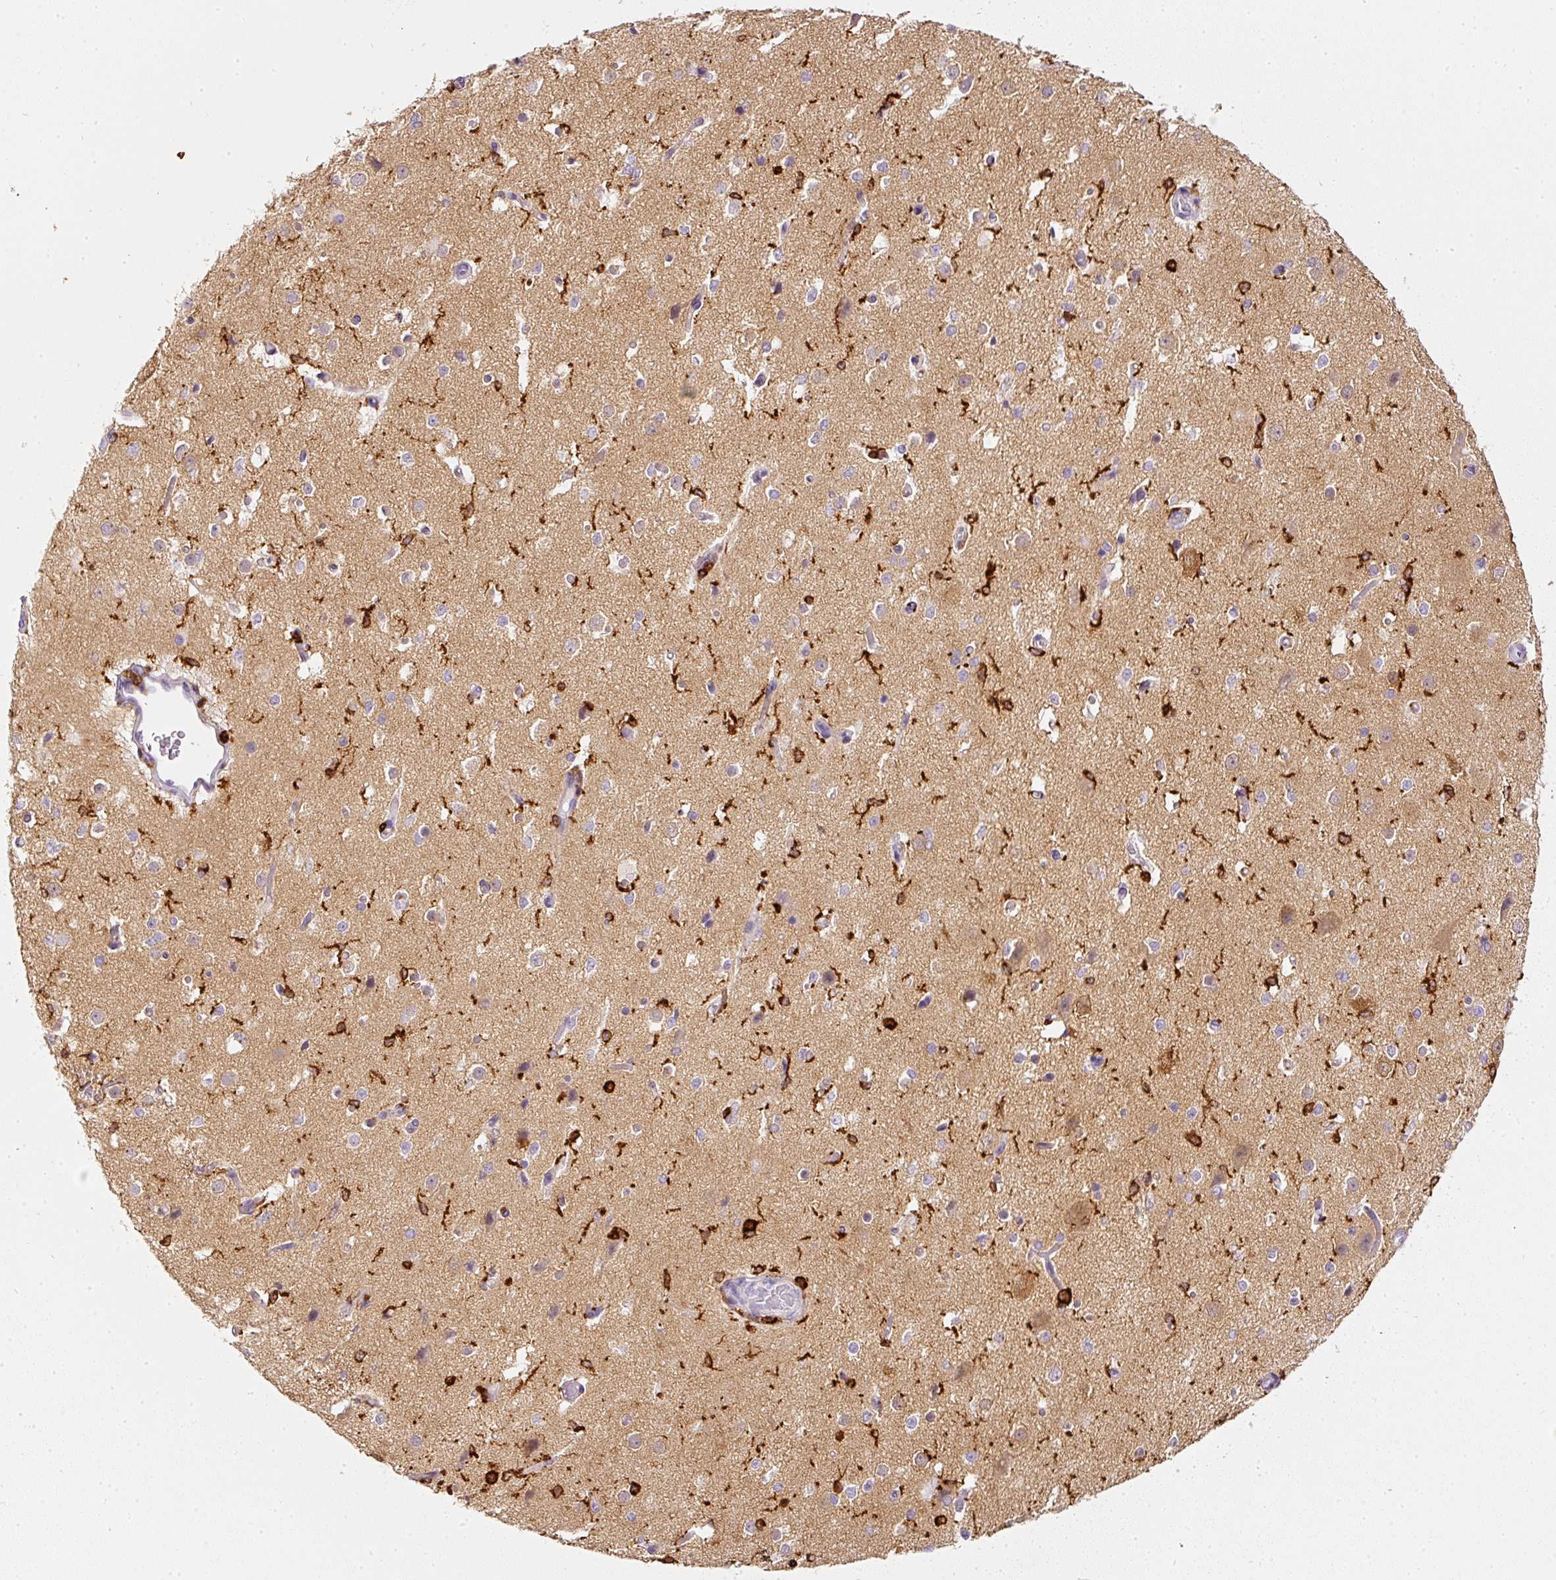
{"staining": {"intensity": "negative", "quantity": "none", "location": "none"}, "tissue": "cerebral cortex", "cell_type": "Endothelial cells", "image_type": "normal", "snomed": [{"axis": "morphology", "description": "Normal tissue, NOS"}, {"axis": "morphology", "description": "Inflammation, NOS"}, {"axis": "topography", "description": "Cerebral cortex"}], "caption": "Photomicrograph shows no significant protein positivity in endothelial cells of normal cerebral cortex.", "gene": "EVL", "patient": {"sex": "male", "age": 6}}